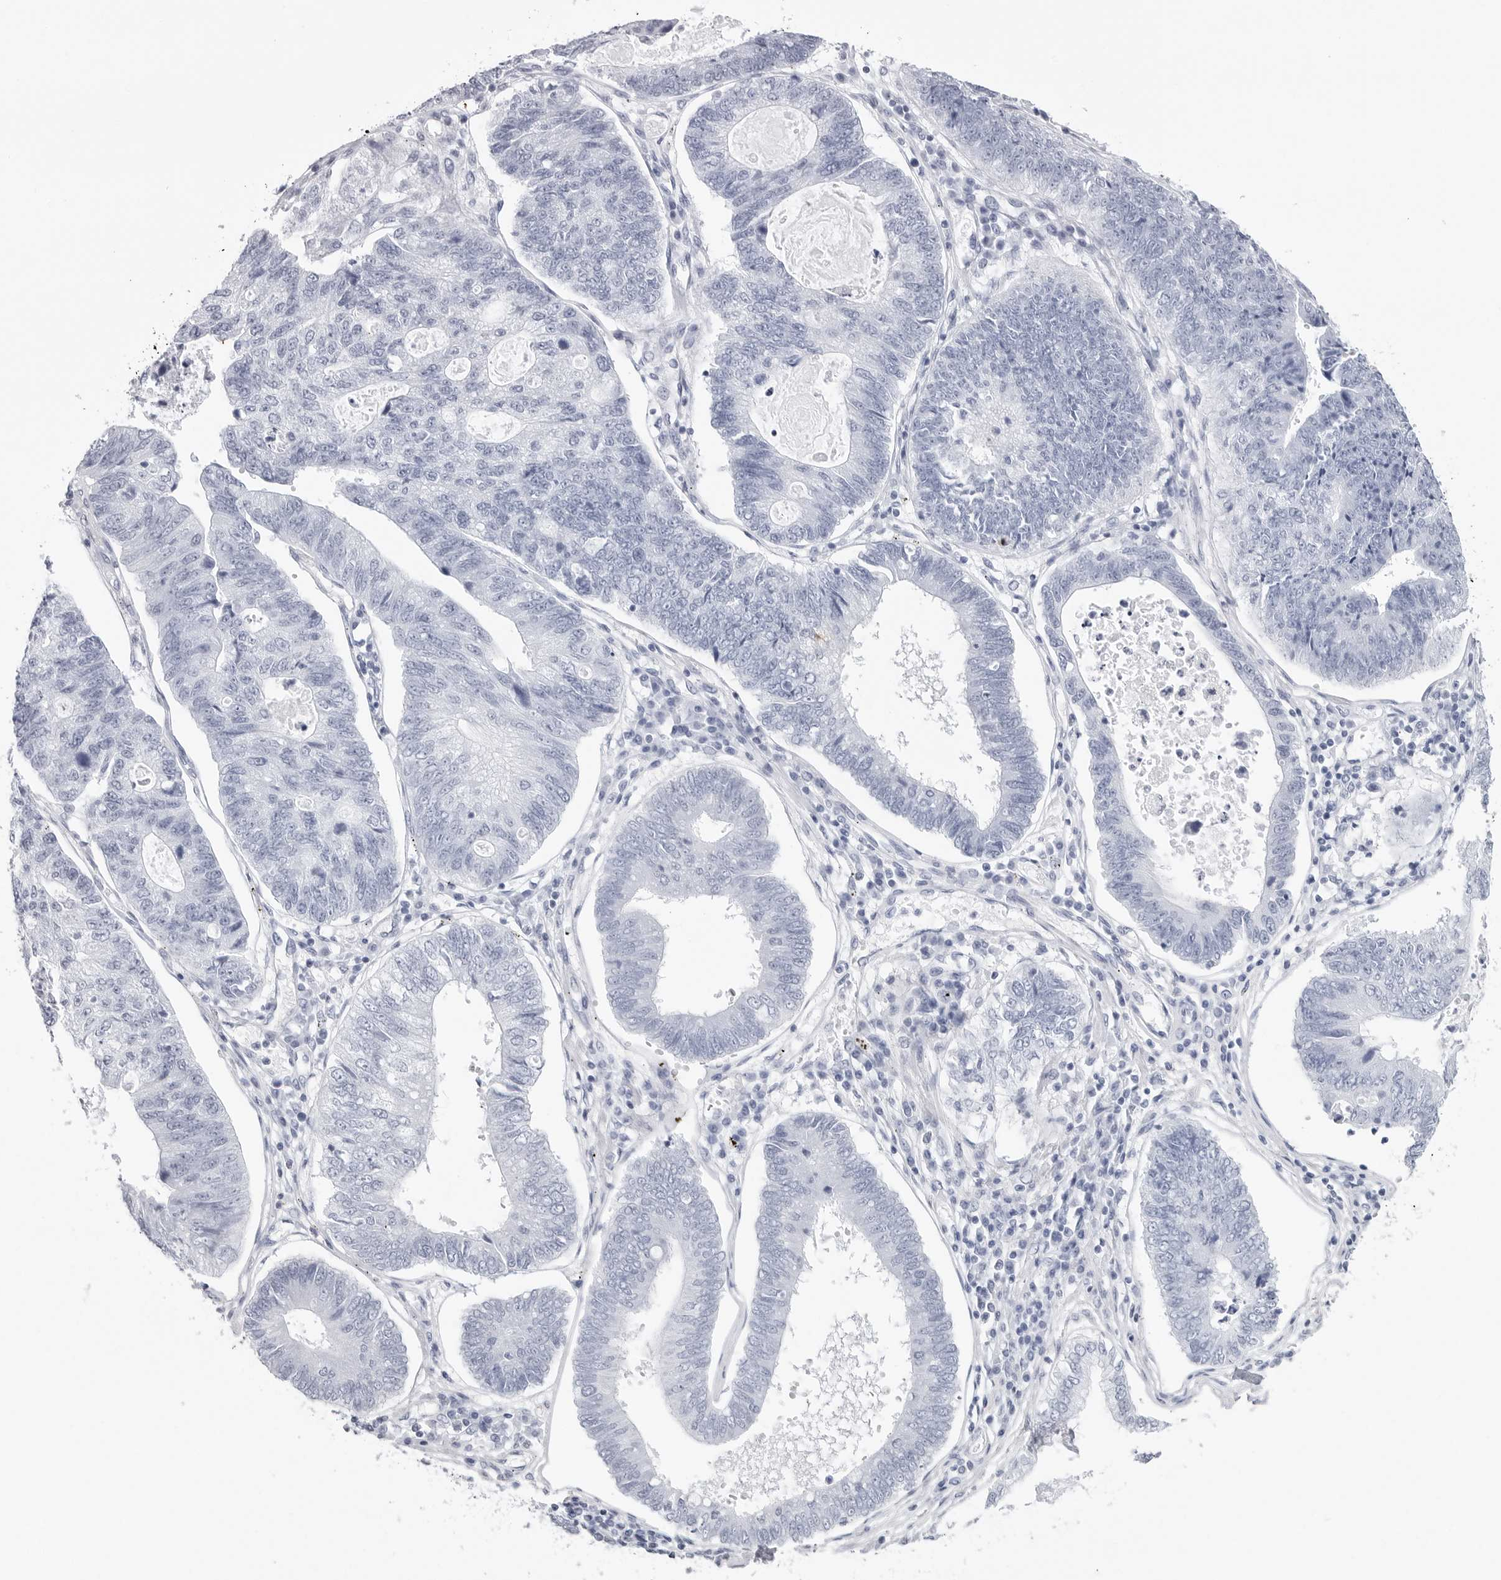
{"staining": {"intensity": "negative", "quantity": "none", "location": "none"}, "tissue": "stomach cancer", "cell_type": "Tumor cells", "image_type": "cancer", "snomed": [{"axis": "morphology", "description": "Adenocarcinoma, NOS"}, {"axis": "topography", "description": "Stomach"}], "caption": "IHC of stomach adenocarcinoma reveals no positivity in tumor cells.", "gene": "CST2", "patient": {"sex": "male", "age": 59}}